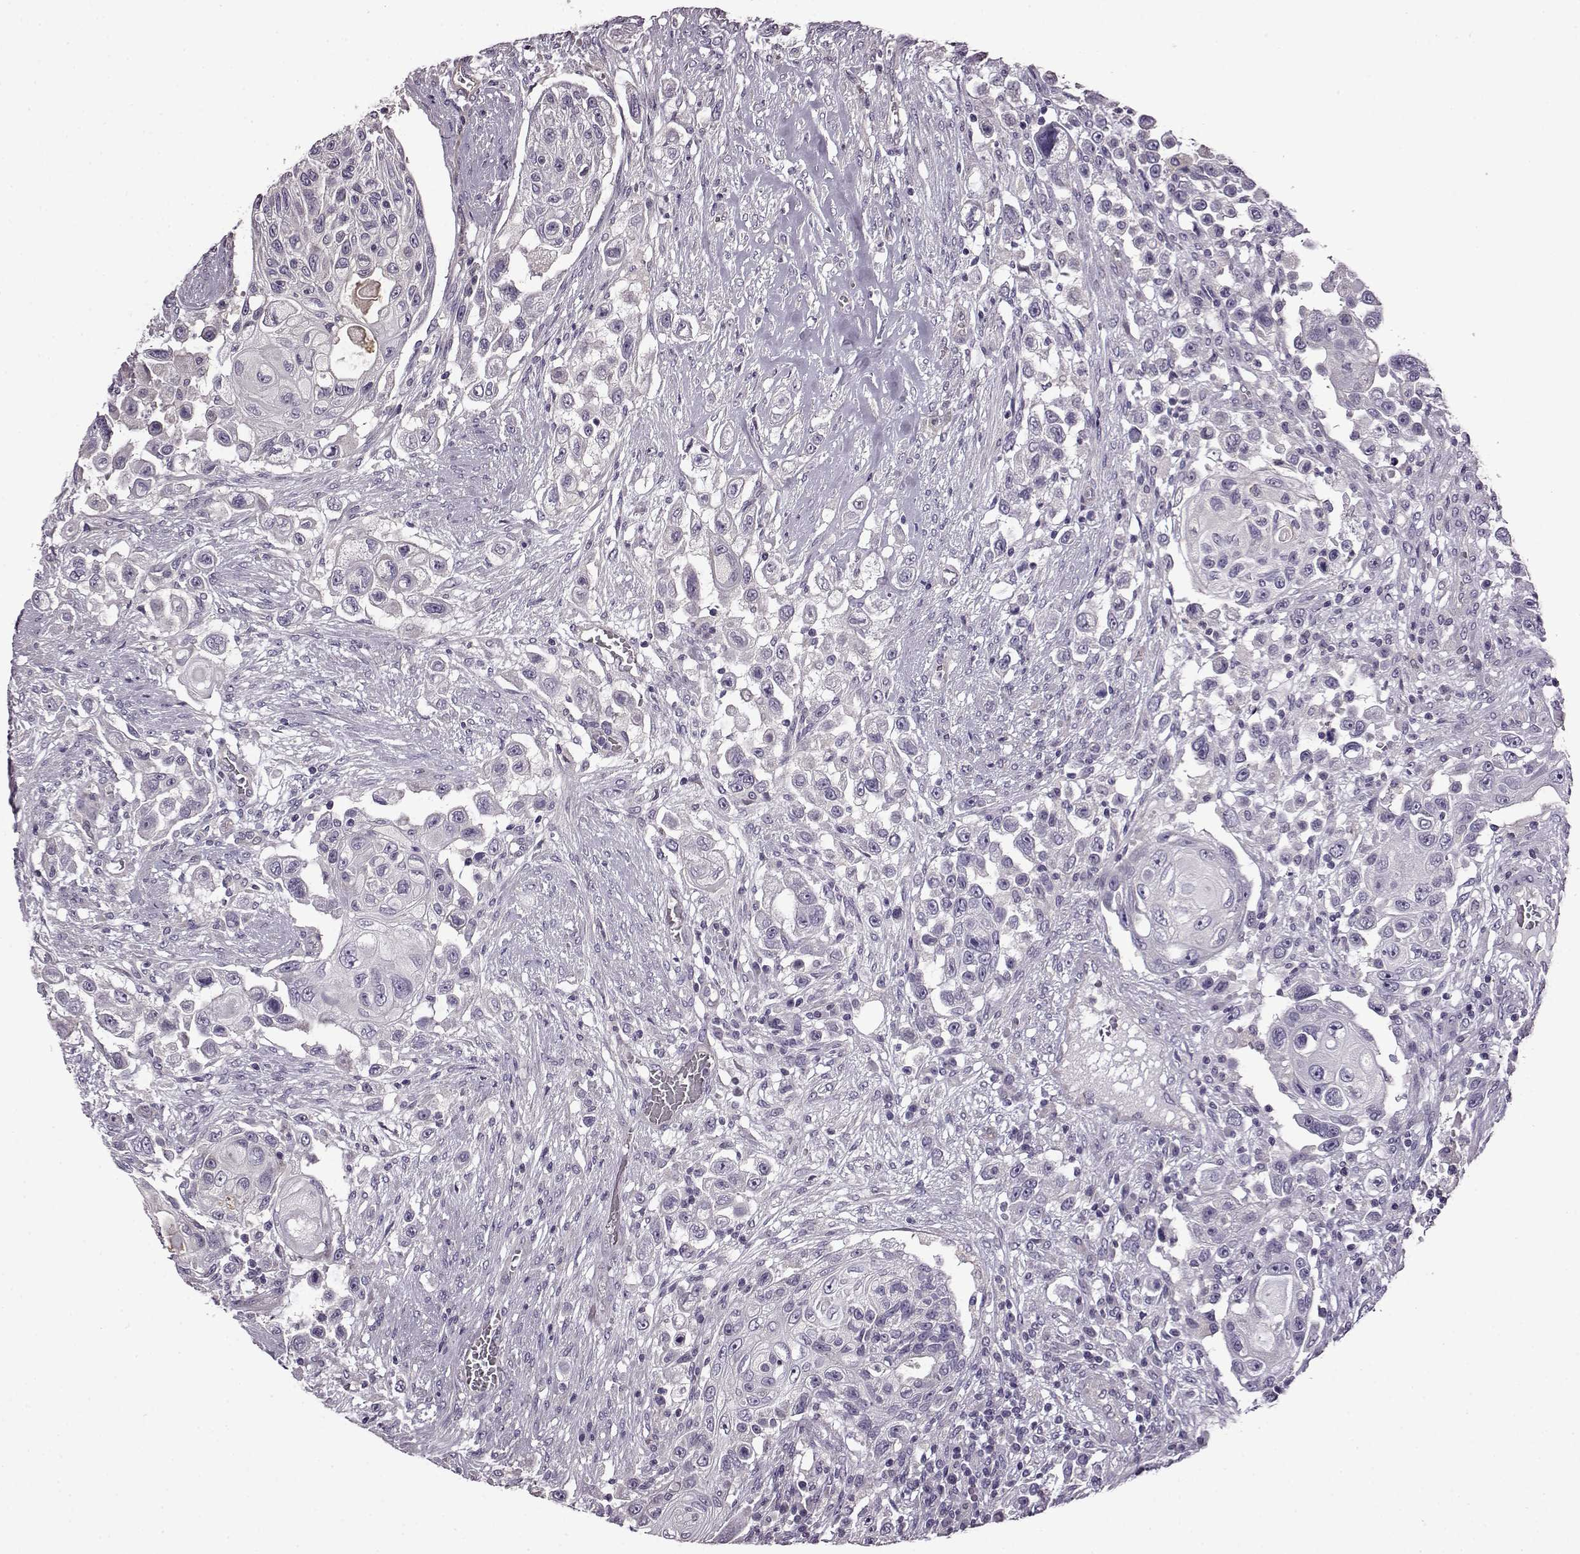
{"staining": {"intensity": "negative", "quantity": "none", "location": "none"}, "tissue": "urothelial cancer", "cell_type": "Tumor cells", "image_type": "cancer", "snomed": [{"axis": "morphology", "description": "Urothelial carcinoma, High grade"}, {"axis": "topography", "description": "Urinary bladder"}], "caption": "This is a histopathology image of immunohistochemistry (IHC) staining of urothelial cancer, which shows no expression in tumor cells.", "gene": "EDDM3B", "patient": {"sex": "female", "age": 56}}